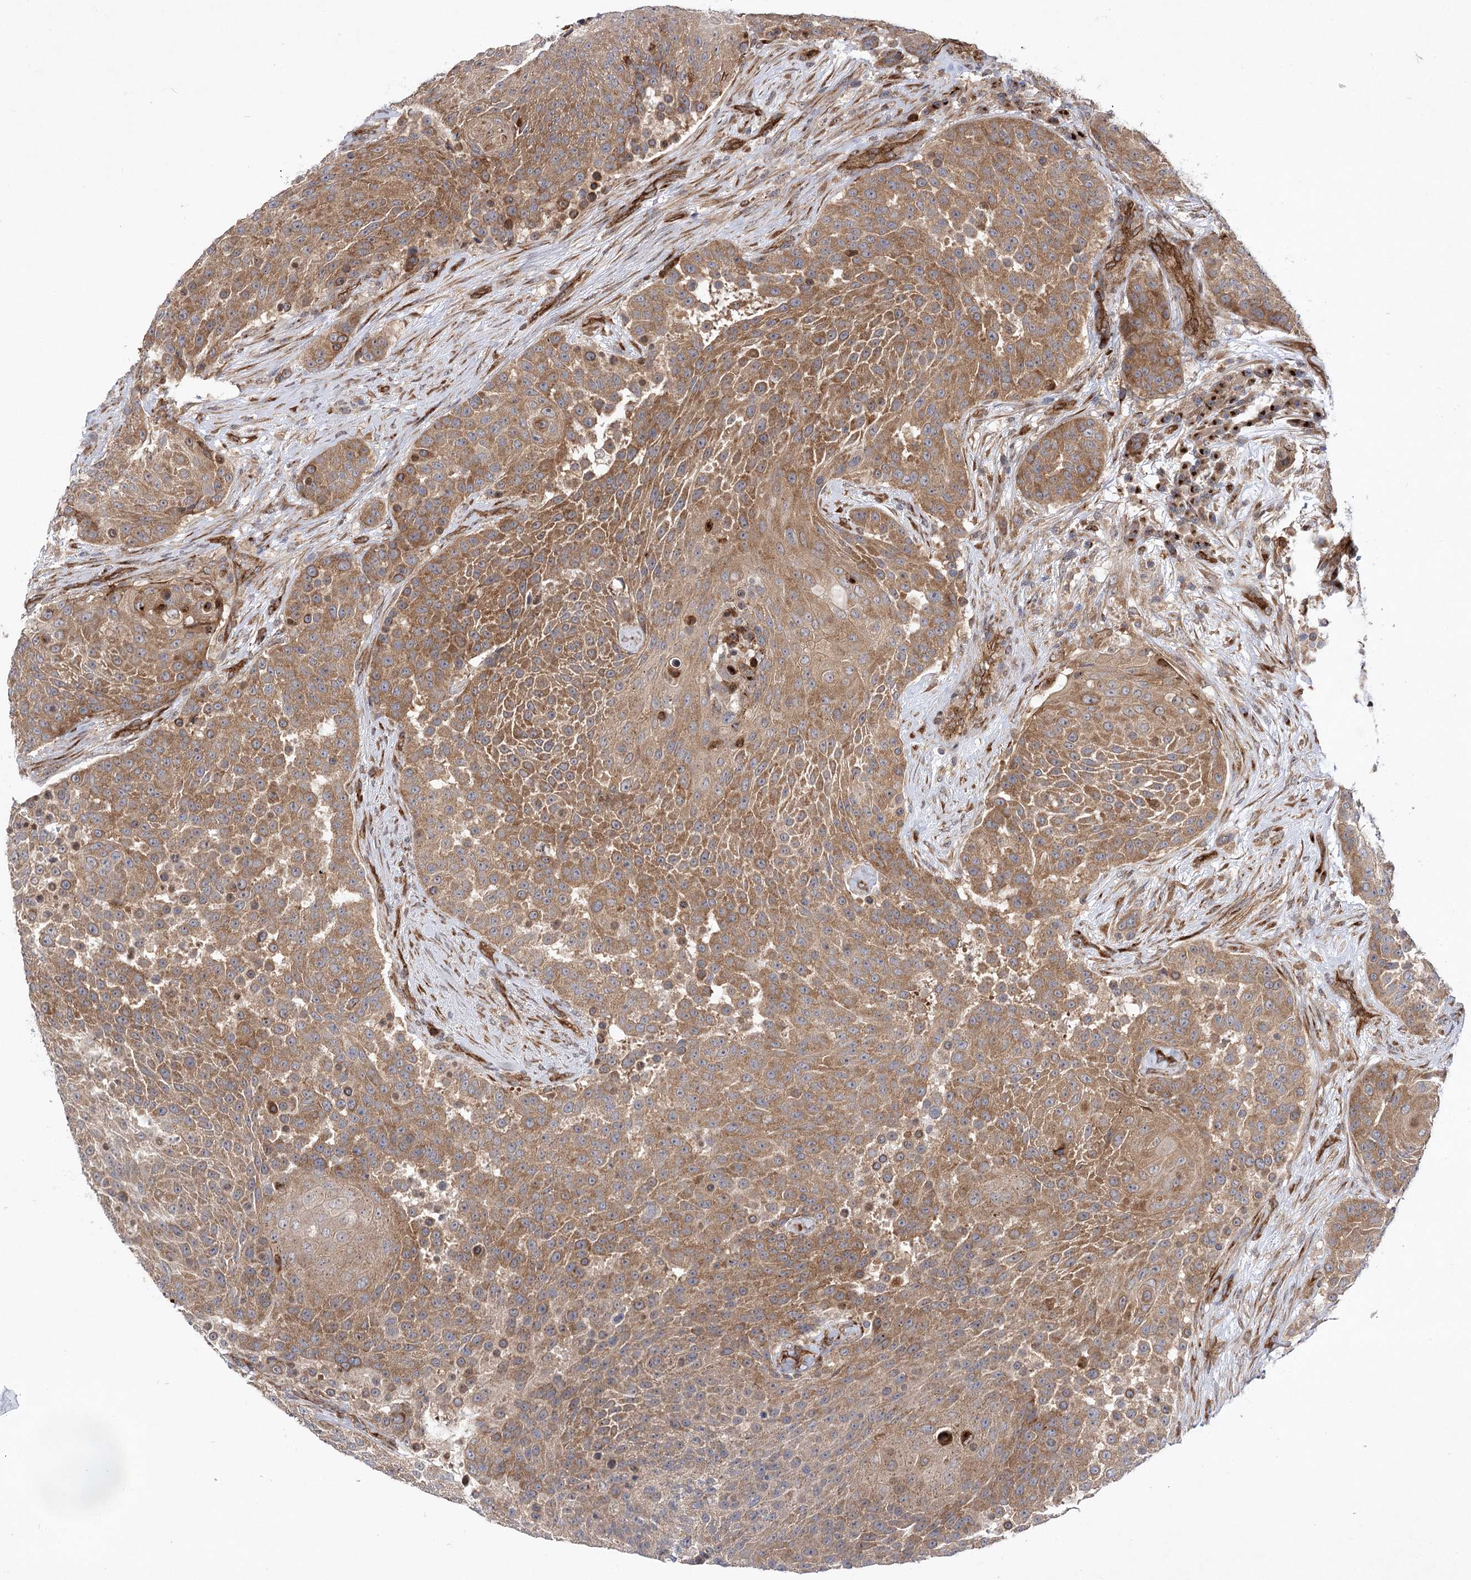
{"staining": {"intensity": "moderate", "quantity": ">75%", "location": "cytoplasmic/membranous"}, "tissue": "urothelial cancer", "cell_type": "Tumor cells", "image_type": "cancer", "snomed": [{"axis": "morphology", "description": "Urothelial carcinoma, High grade"}, {"axis": "topography", "description": "Urinary bladder"}], "caption": "Tumor cells show moderate cytoplasmic/membranous positivity in approximately >75% of cells in urothelial cancer.", "gene": "ARHGAP31", "patient": {"sex": "female", "age": 63}}